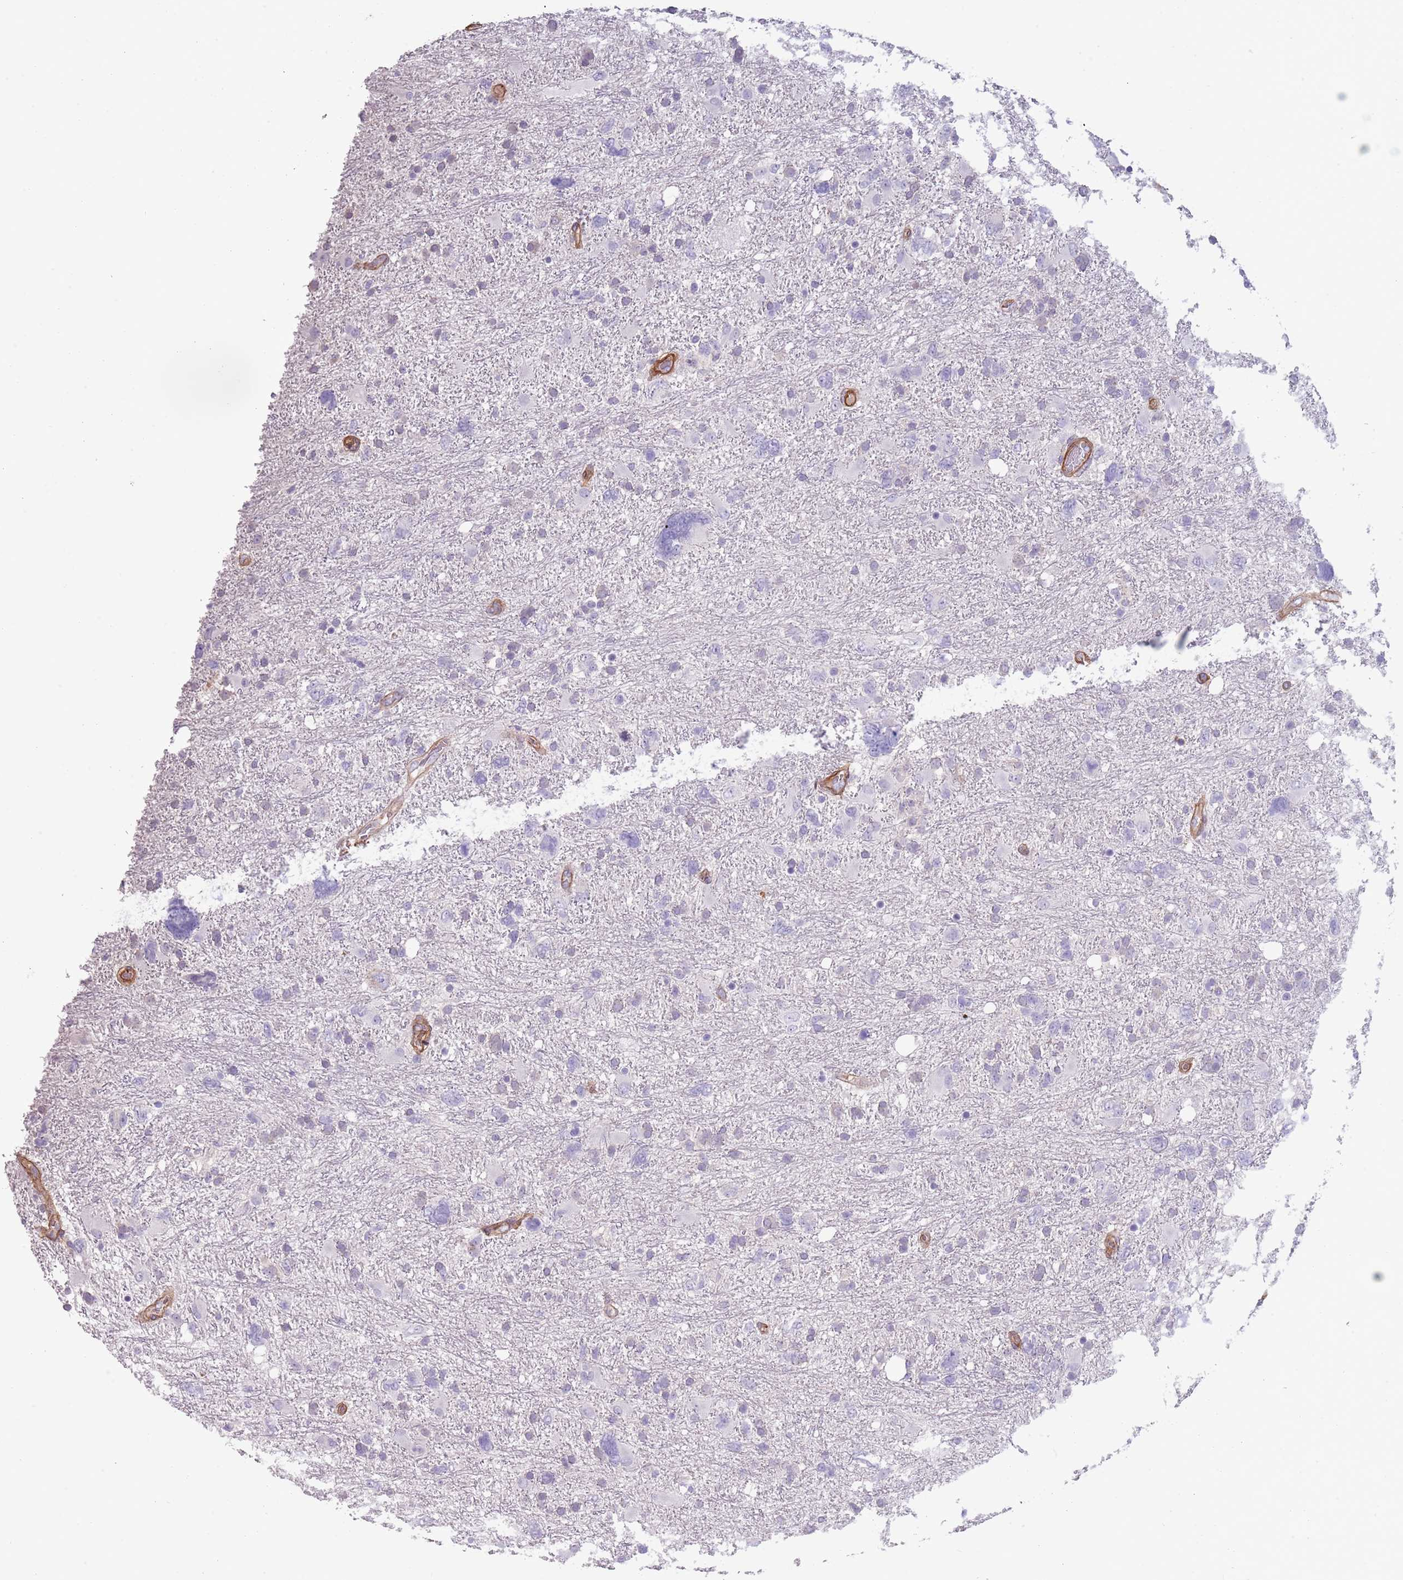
{"staining": {"intensity": "negative", "quantity": "none", "location": "none"}, "tissue": "glioma", "cell_type": "Tumor cells", "image_type": "cancer", "snomed": [{"axis": "morphology", "description": "Glioma, malignant, High grade"}, {"axis": "topography", "description": "Brain"}], "caption": "IHC histopathology image of neoplastic tissue: human malignant glioma (high-grade) stained with DAB displays no significant protein staining in tumor cells.", "gene": "TINAGL1", "patient": {"sex": "male", "age": 61}}